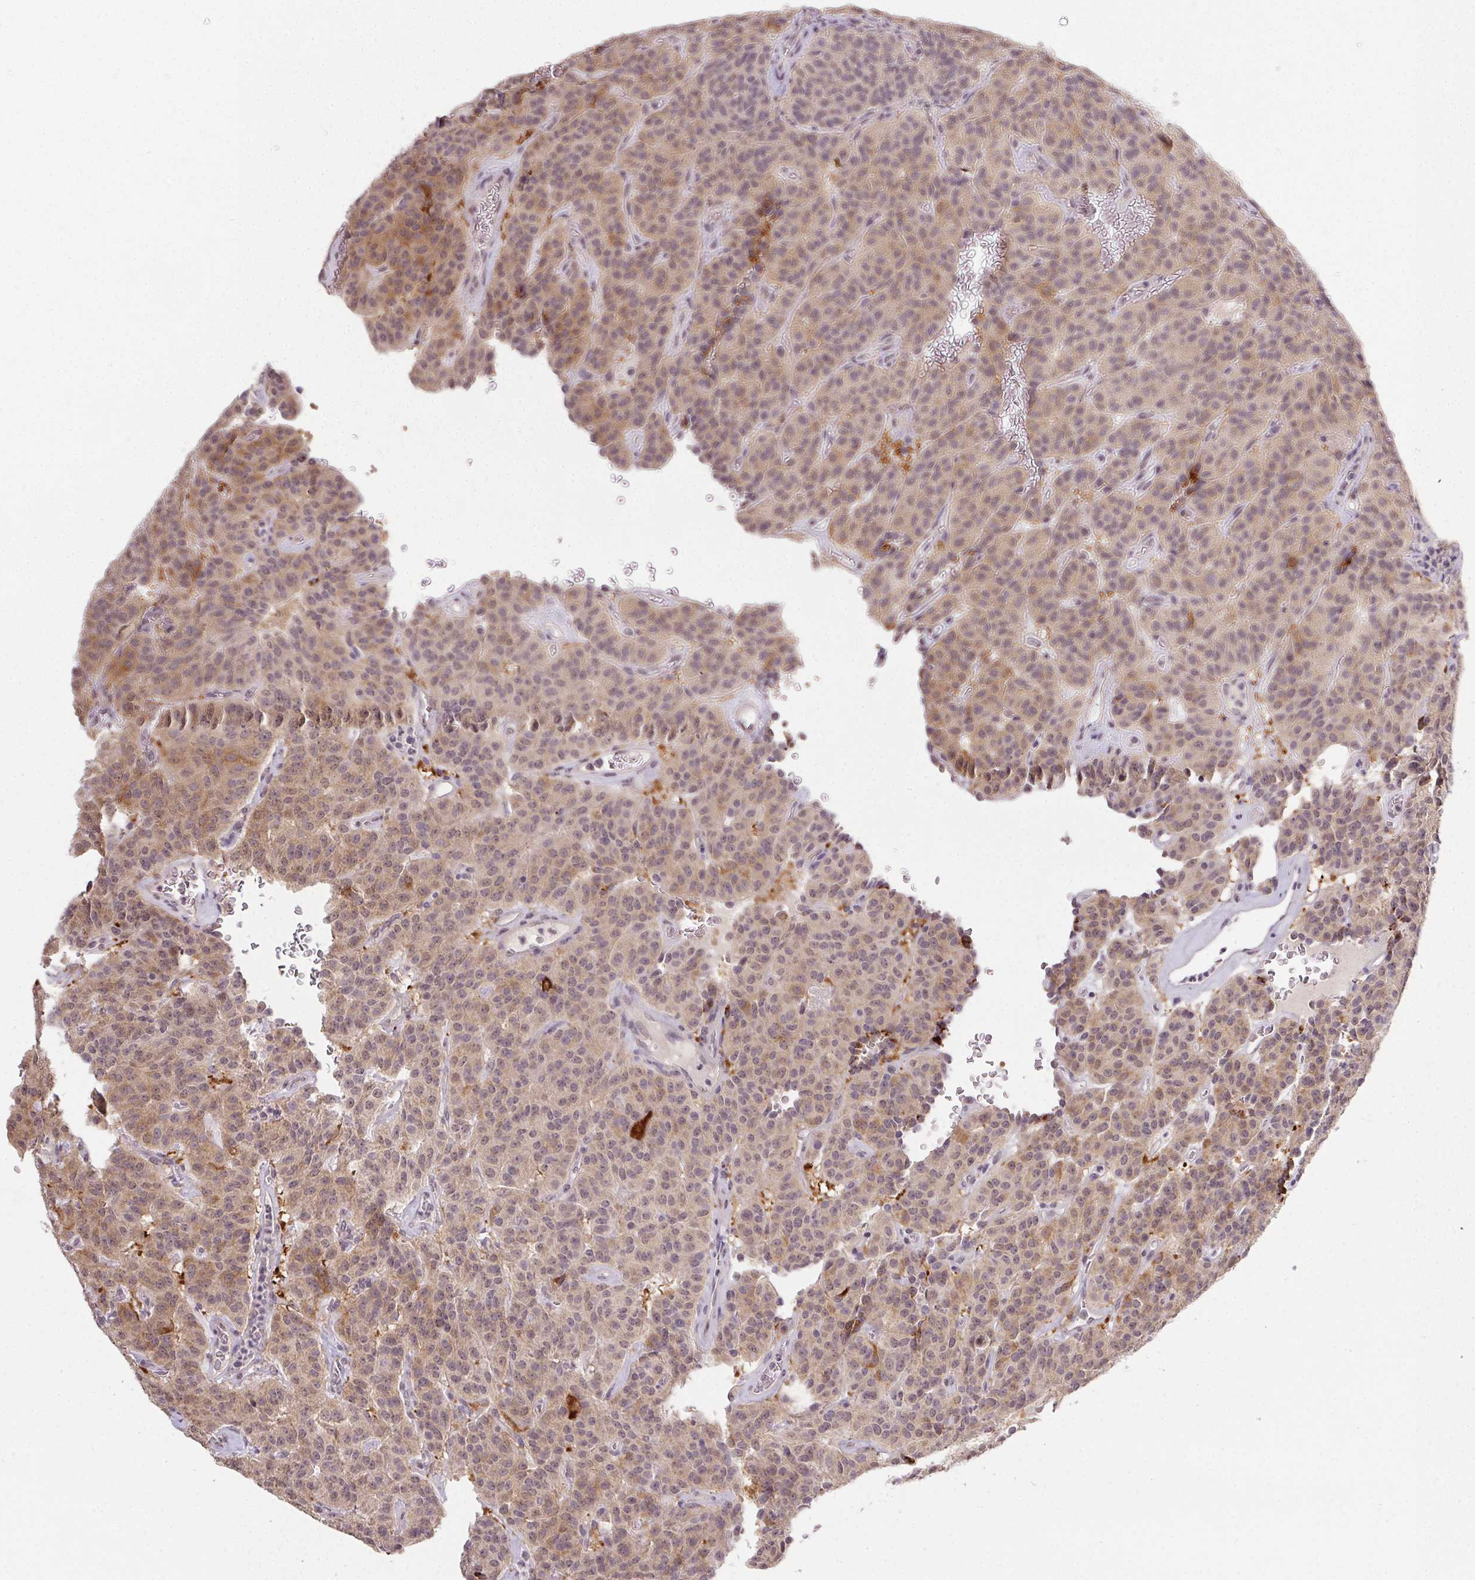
{"staining": {"intensity": "weak", "quantity": "25%-75%", "location": "cytoplasmic/membranous,nuclear"}, "tissue": "carcinoid", "cell_type": "Tumor cells", "image_type": "cancer", "snomed": [{"axis": "morphology", "description": "Carcinoid, malignant, NOS"}, {"axis": "topography", "description": "Lung"}], "caption": "The micrograph reveals staining of malignant carcinoid, revealing weak cytoplasmic/membranous and nuclear protein positivity (brown color) within tumor cells.", "gene": "PPP4R4", "patient": {"sex": "female", "age": 61}}